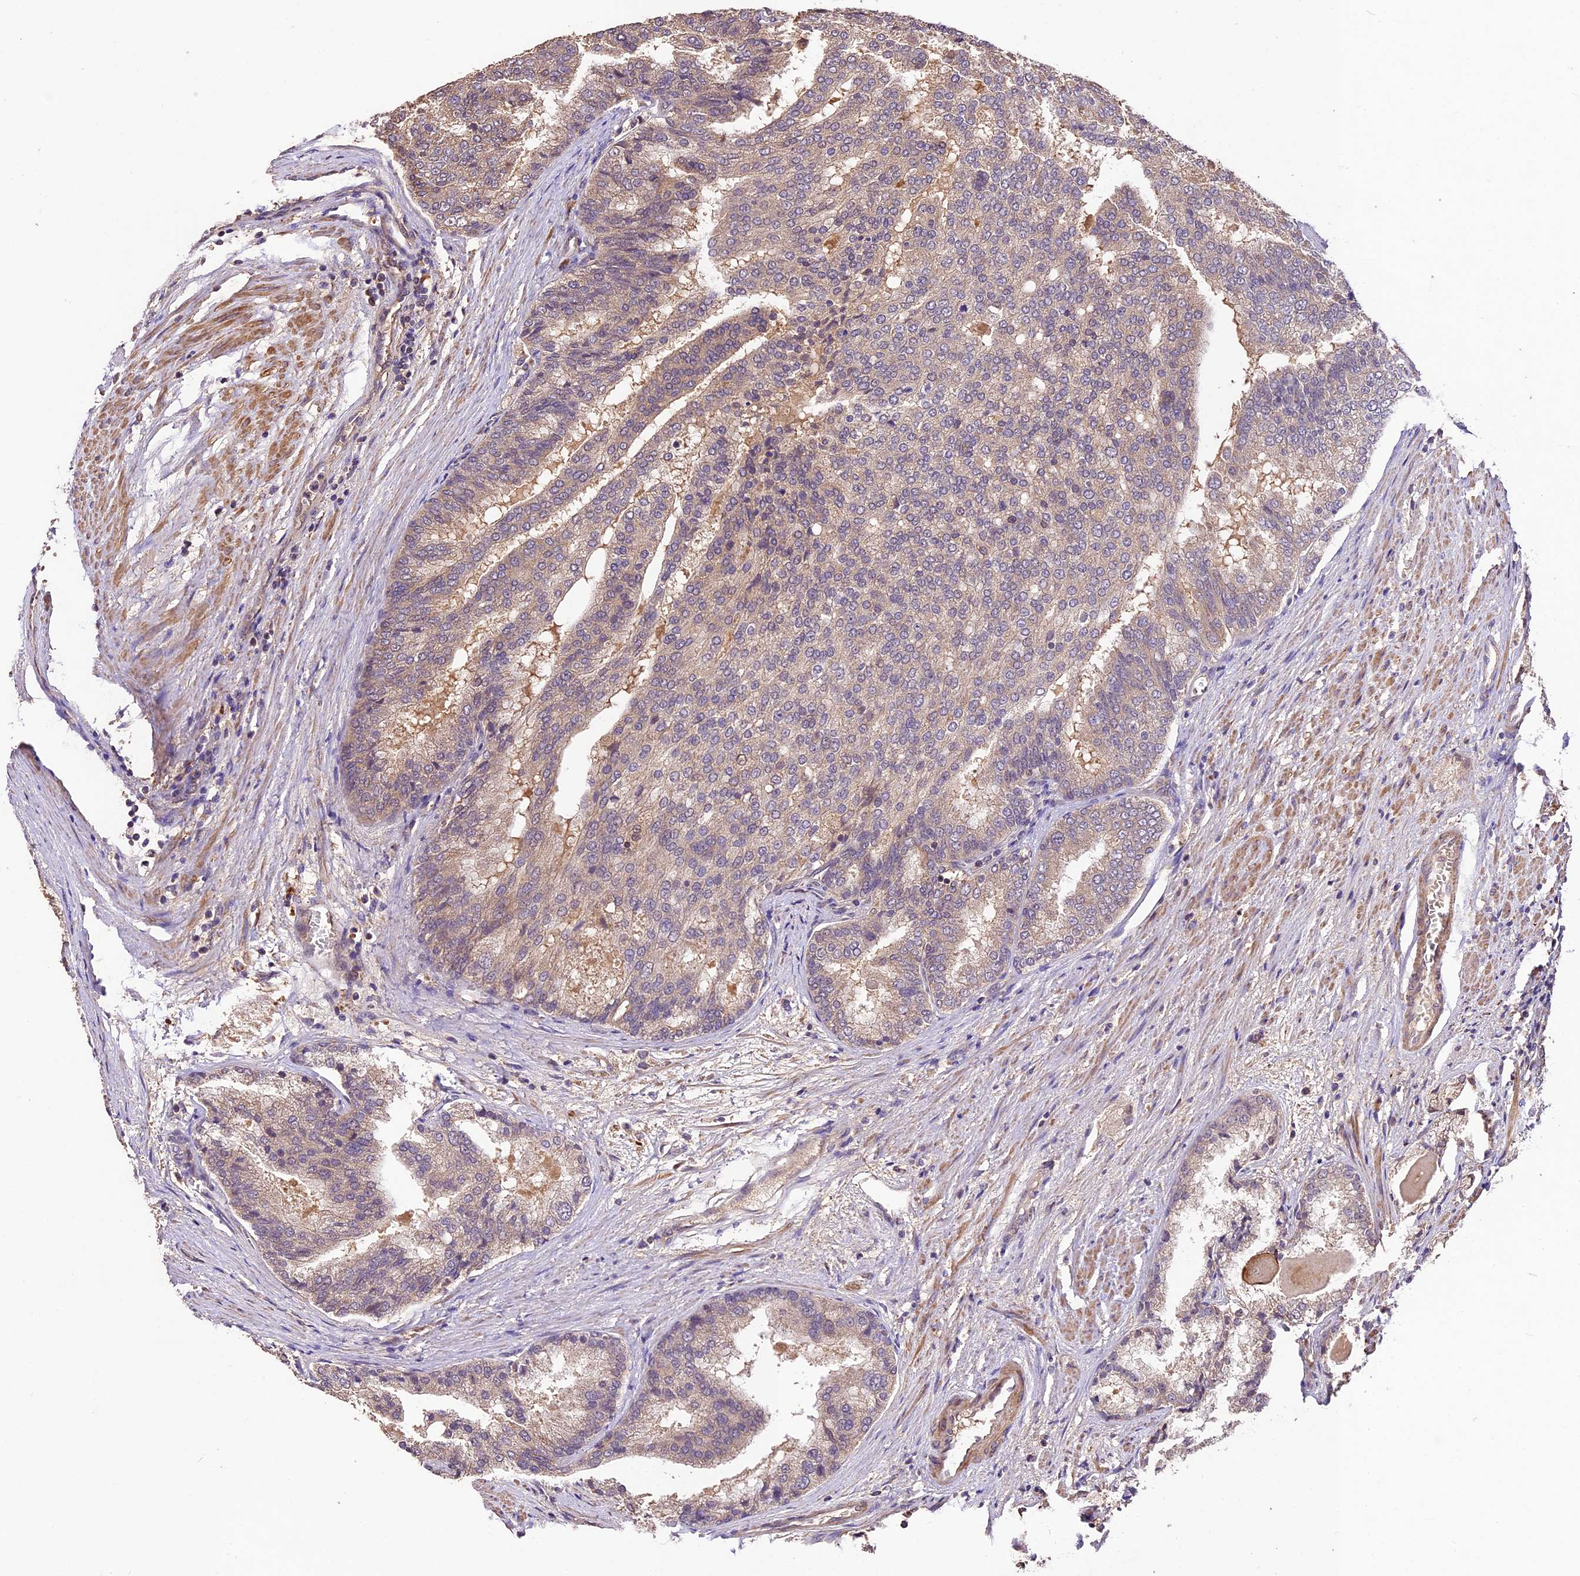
{"staining": {"intensity": "weak", "quantity": "25%-75%", "location": "cytoplasmic/membranous"}, "tissue": "prostate cancer", "cell_type": "Tumor cells", "image_type": "cancer", "snomed": [{"axis": "morphology", "description": "Adenocarcinoma, High grade"}, {"axis": "topography", "description": "Prostate"}], "caption": "Prostate adenocarcinoma (high-grade) was stained to show a protein in brown. There is low levels of weak cytoplasmic/membranous expression in approximately 25%-75% of tumor cells. The protein of interest is stained brown, and the nuclei are stained in blue (DAB IHC with brightfield microscopy, high magnification).", "gene": "CRLF1", "patient": {"sex": "male", "age": 50}}